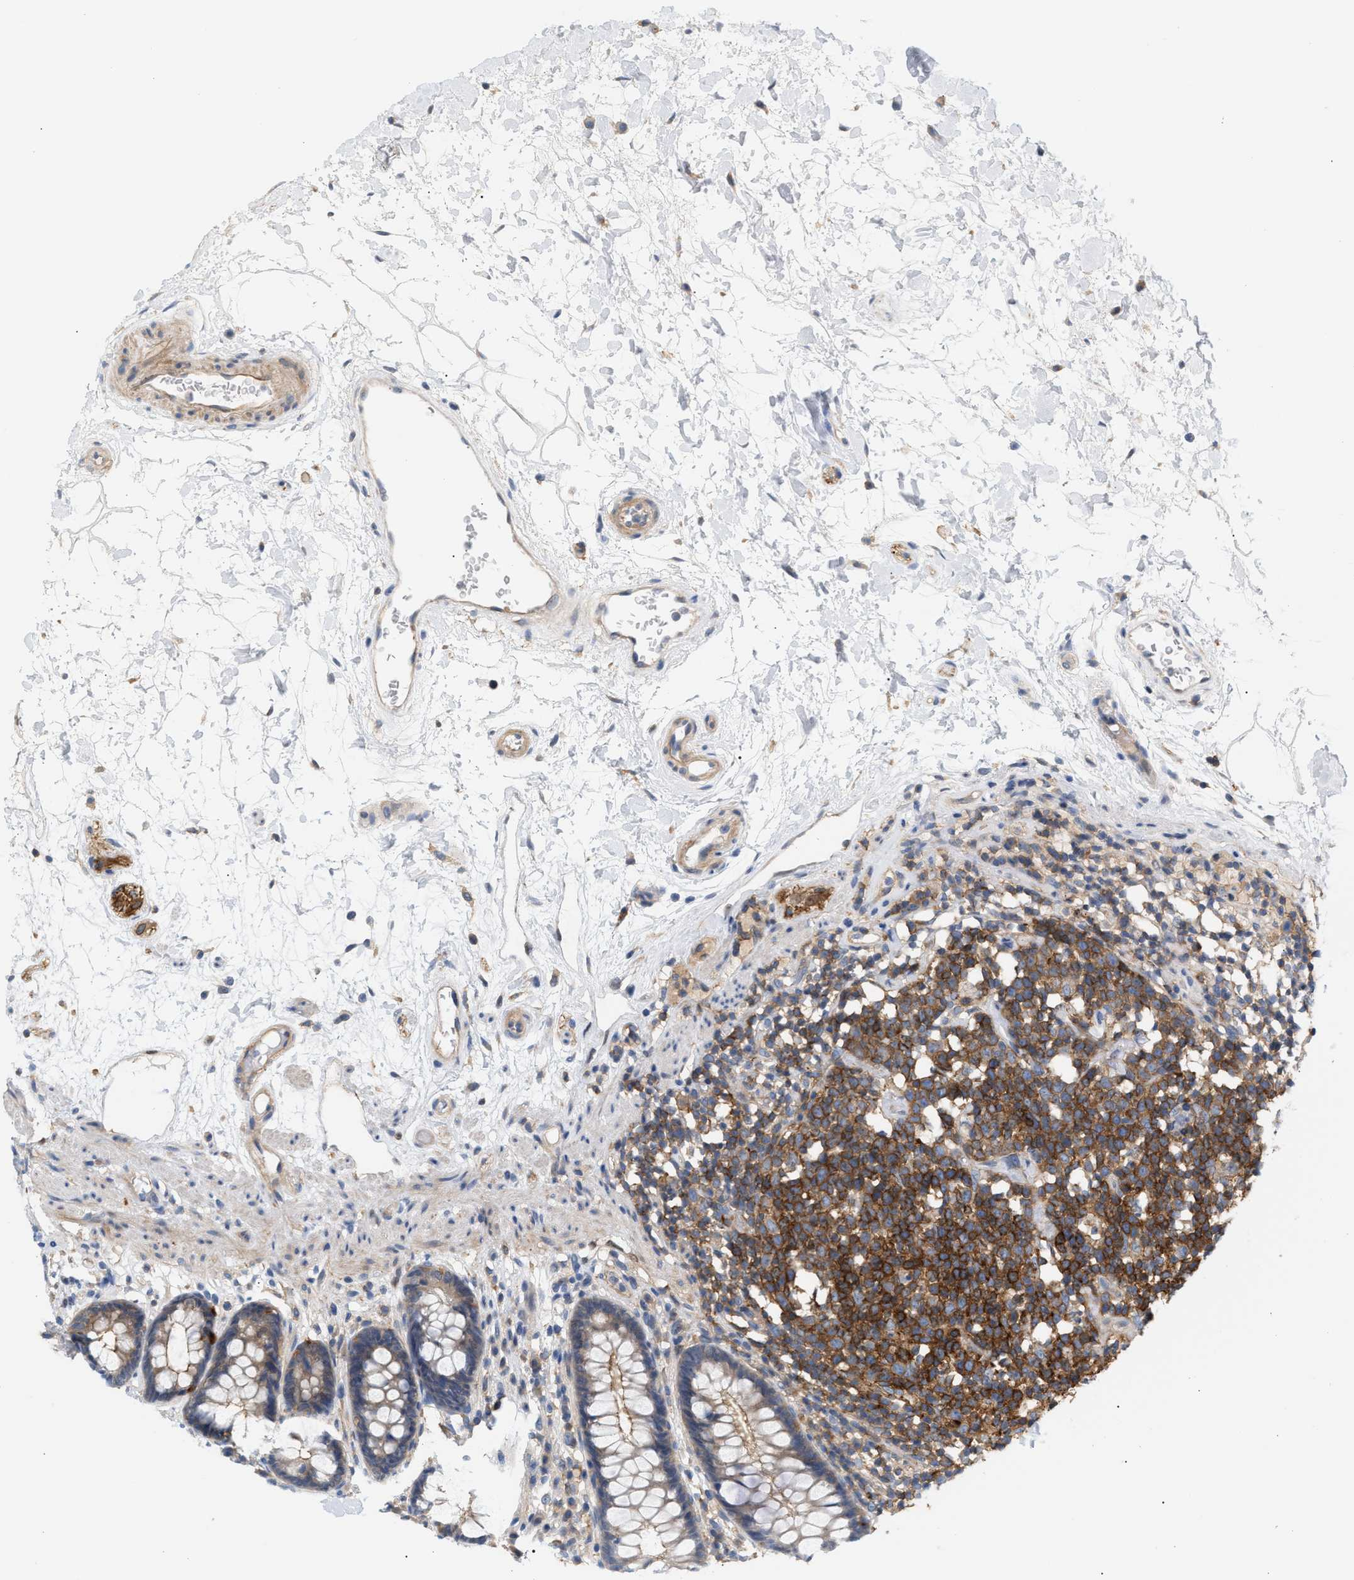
{"staining": {"intensity": "weak", "quantity": ">75%", "location": "cytoplasmic/membranous"}, "tissue": "rectum", "cell_type": "Glandular cells", "image_type": "normal", "snomed": [{"axis": "morphology", "description": "Normal tissue, NOS"}, {"axis": "topography", "description": "Rectum"}], "caption": "Rectum stained with IHC reveals weak cytoplasmic/membranous staining in about >75% of glandular cells. The staining is performed using DAB (3,3'-diaminobenzidine) brown chromogen to label protein expression. The nuclei are counter-stained blue using hematoxylin.", "gene": "LRCH1", "patient": {"sex": "male", "age": 64}}